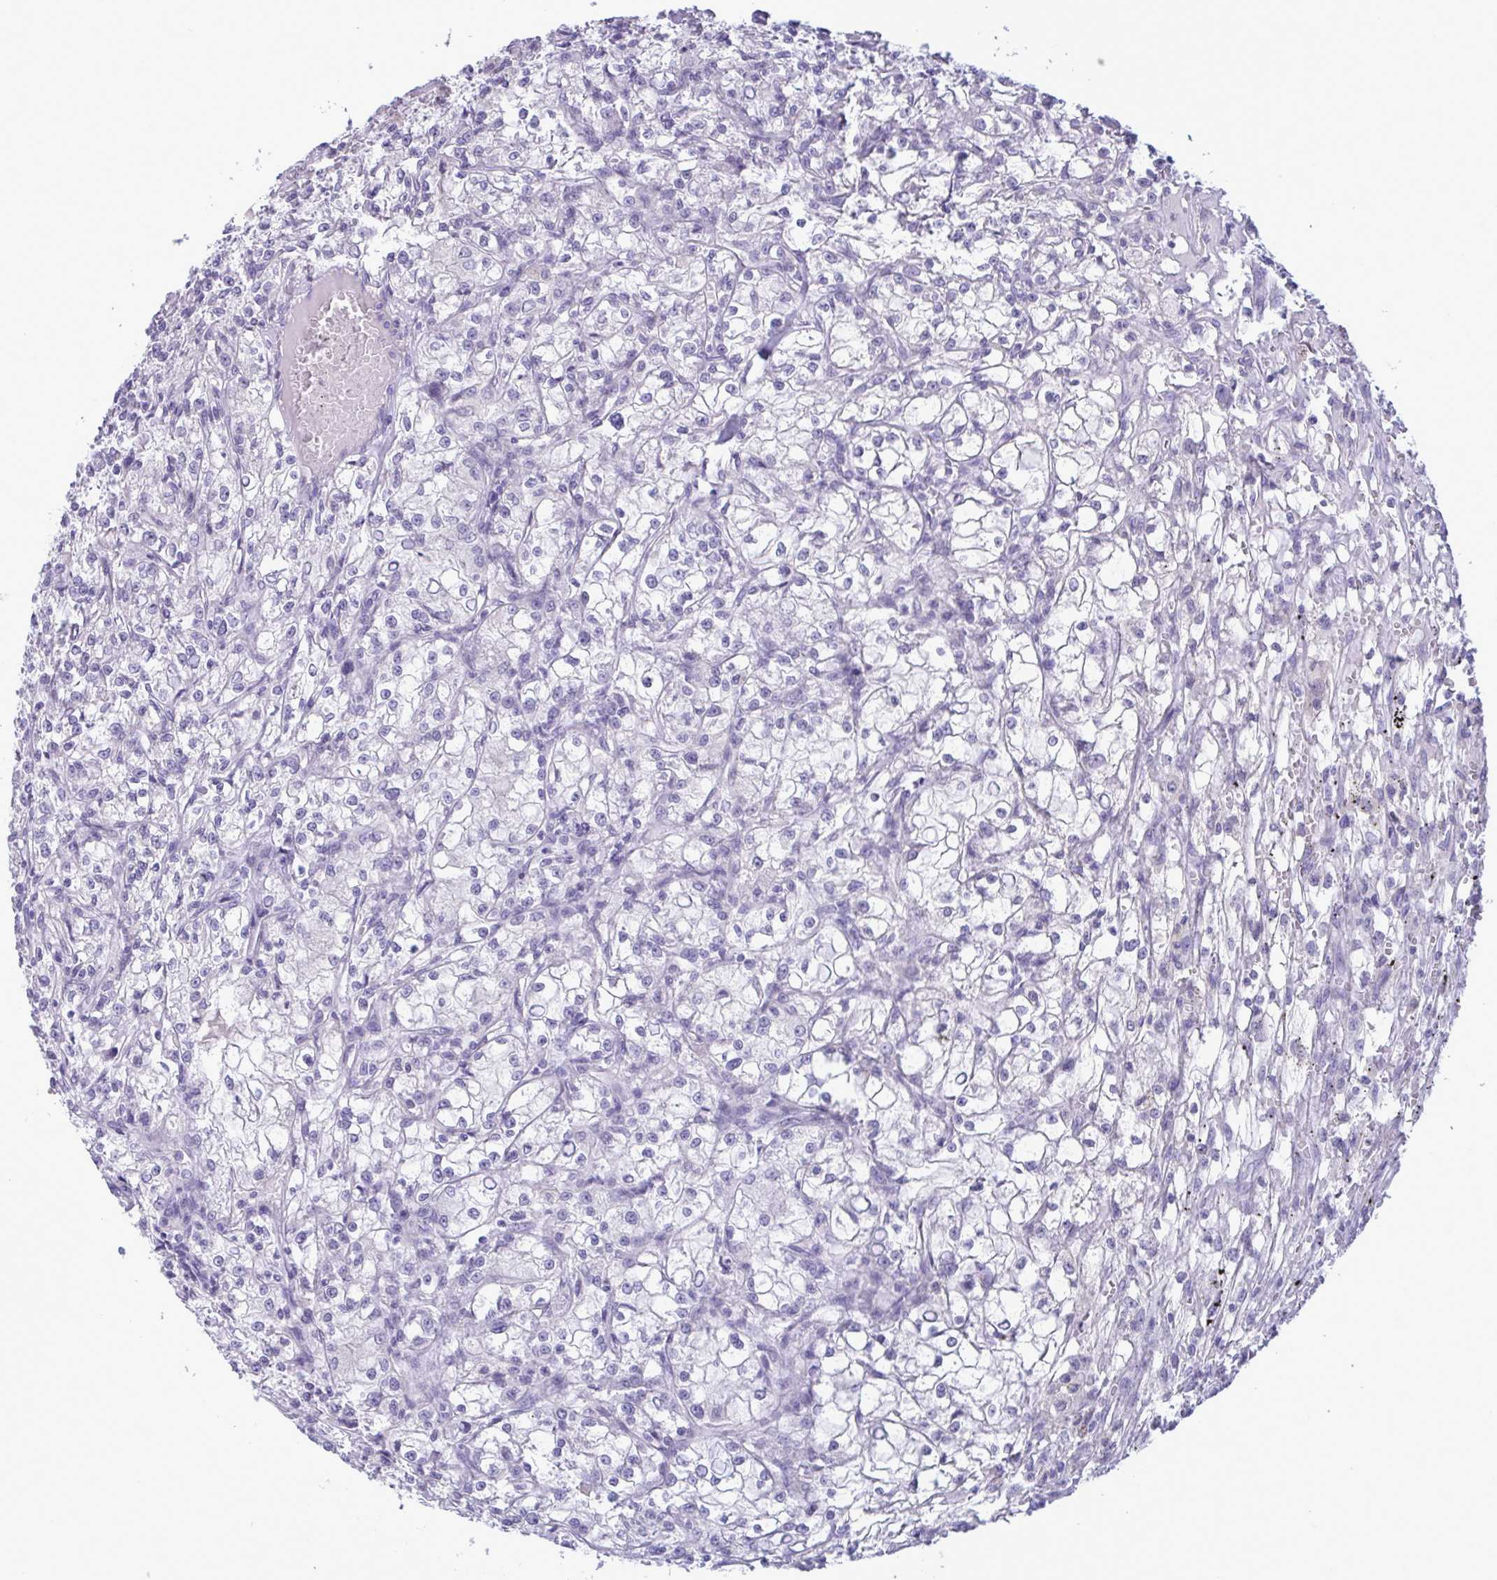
{"staining": {"intensity": "negative", "quantity": "none", "location": "none"}, "tissue": "renal cancer", "cell_type": "Tumor cells", "image_type": "cancer", "snomed": [{"axis": "morphology", "description": "Adenocarcinoma, NOS"}, {"axis": "topography", "description": "Kidney"}], "caption": "The immunohistochemistry (IHC) image has no significant staining in tumor cells of renal cancer tissue. The staining is performed using DAB (3,3'-diaminobenzidine) brown chromogen with nuclei counter-stained in using hematoxylin.", "gene": "TENT5D", "patient": {"sex": "female", "age": 59}}